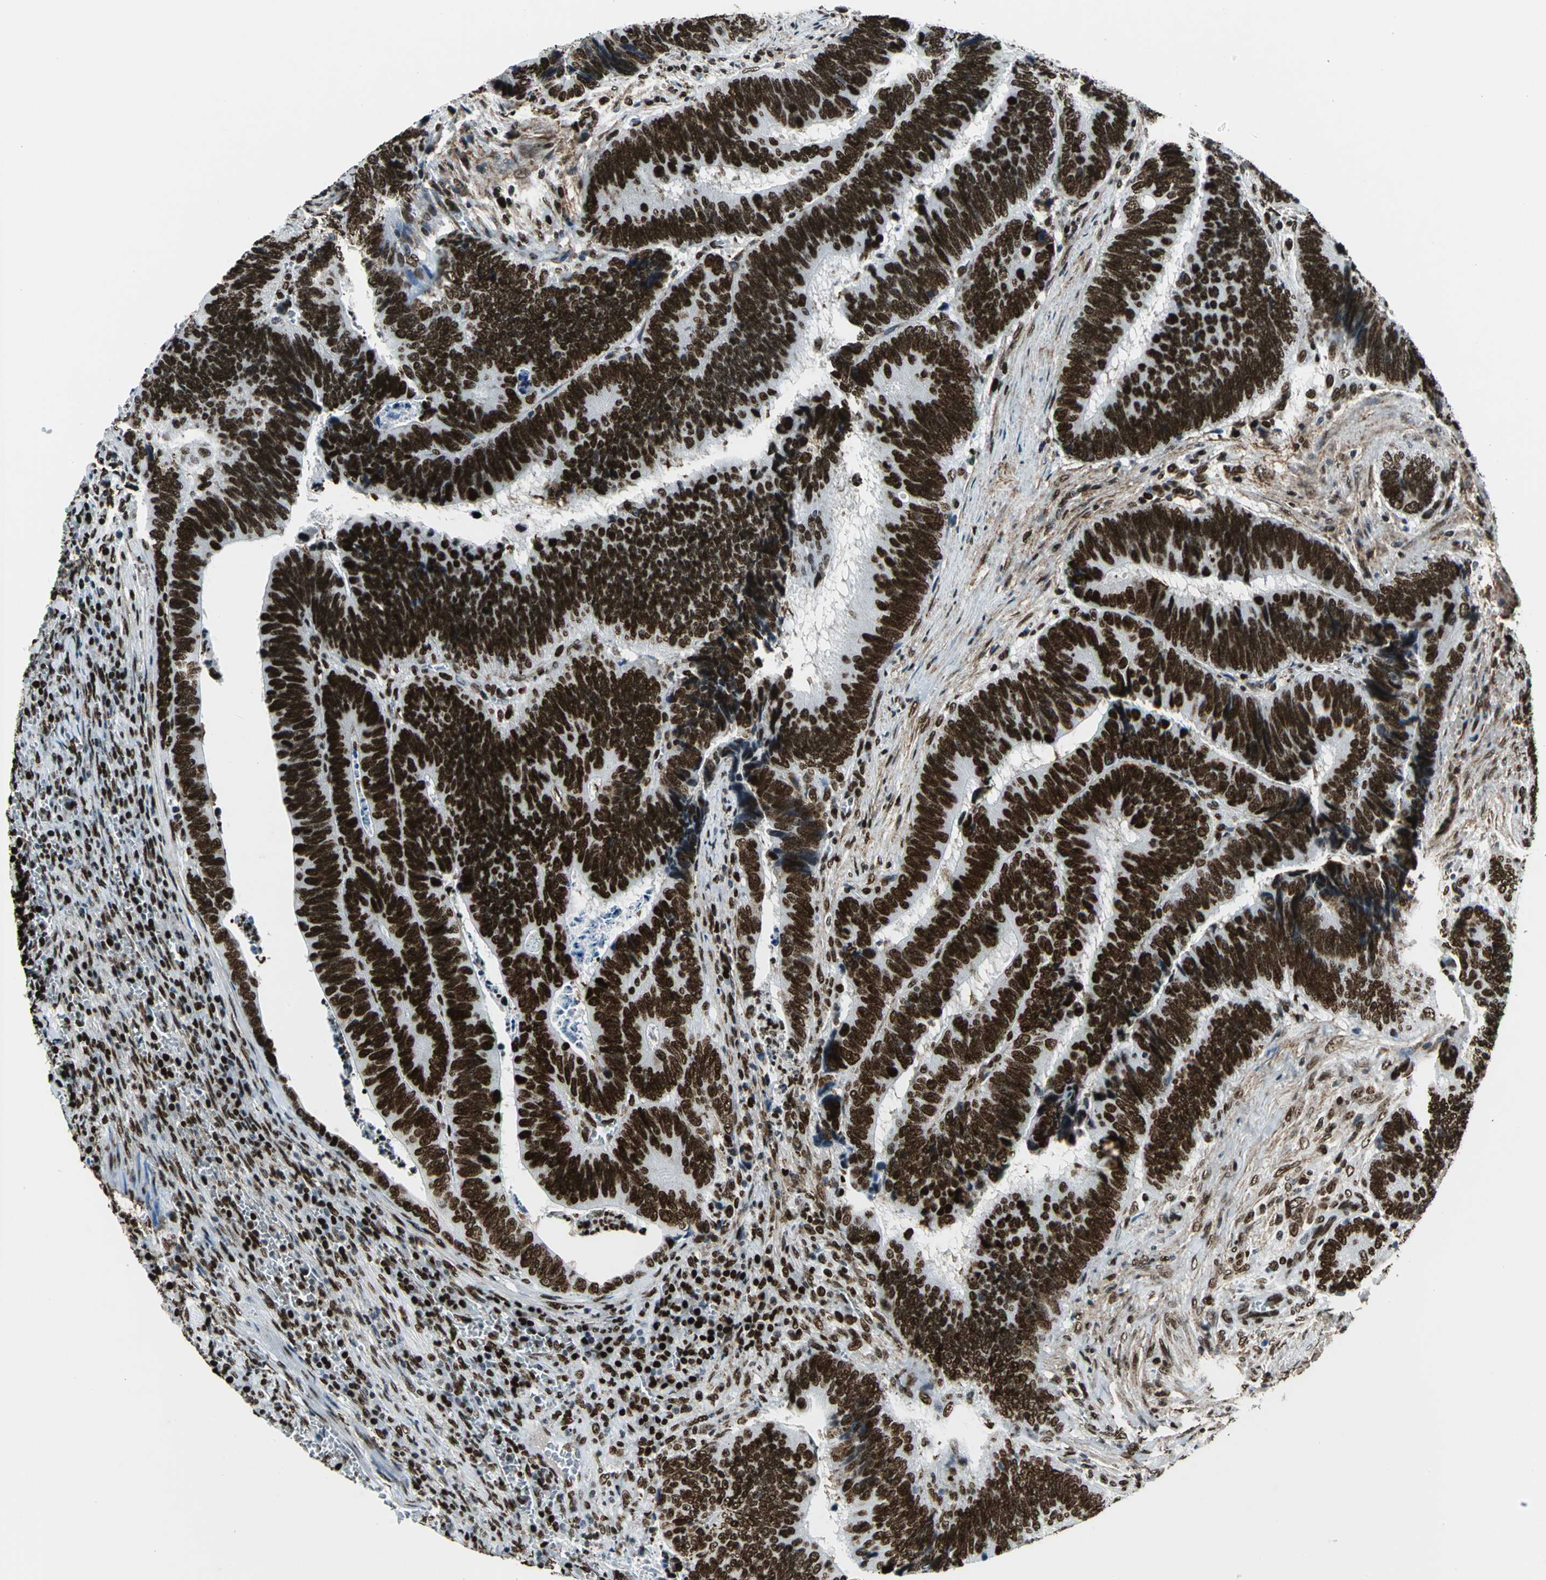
{"staining": {"intensity": "strong", "quantity": ">75%", "location": "nuclear"}, "tissue": "colorectal cancer", "cell_type": "Tumor cells", "image_type": "cancer", "snomed": [{"axis": "morphology", "description": "Adenocarcinoma, NOS"}, {"axis": "topography", "description": "Colon"}], "caption": "IHC micrograph of neoplastic tissue: human colorectal cancer (adenocarcinoma) stained using IHC exhibits high levels of strong protein expression localized specifically in the nuclear of tumor cells, appearing as a nuclear brown color.", "gene": "APEX1", "patient": {"sex": "male", "age": 72}}